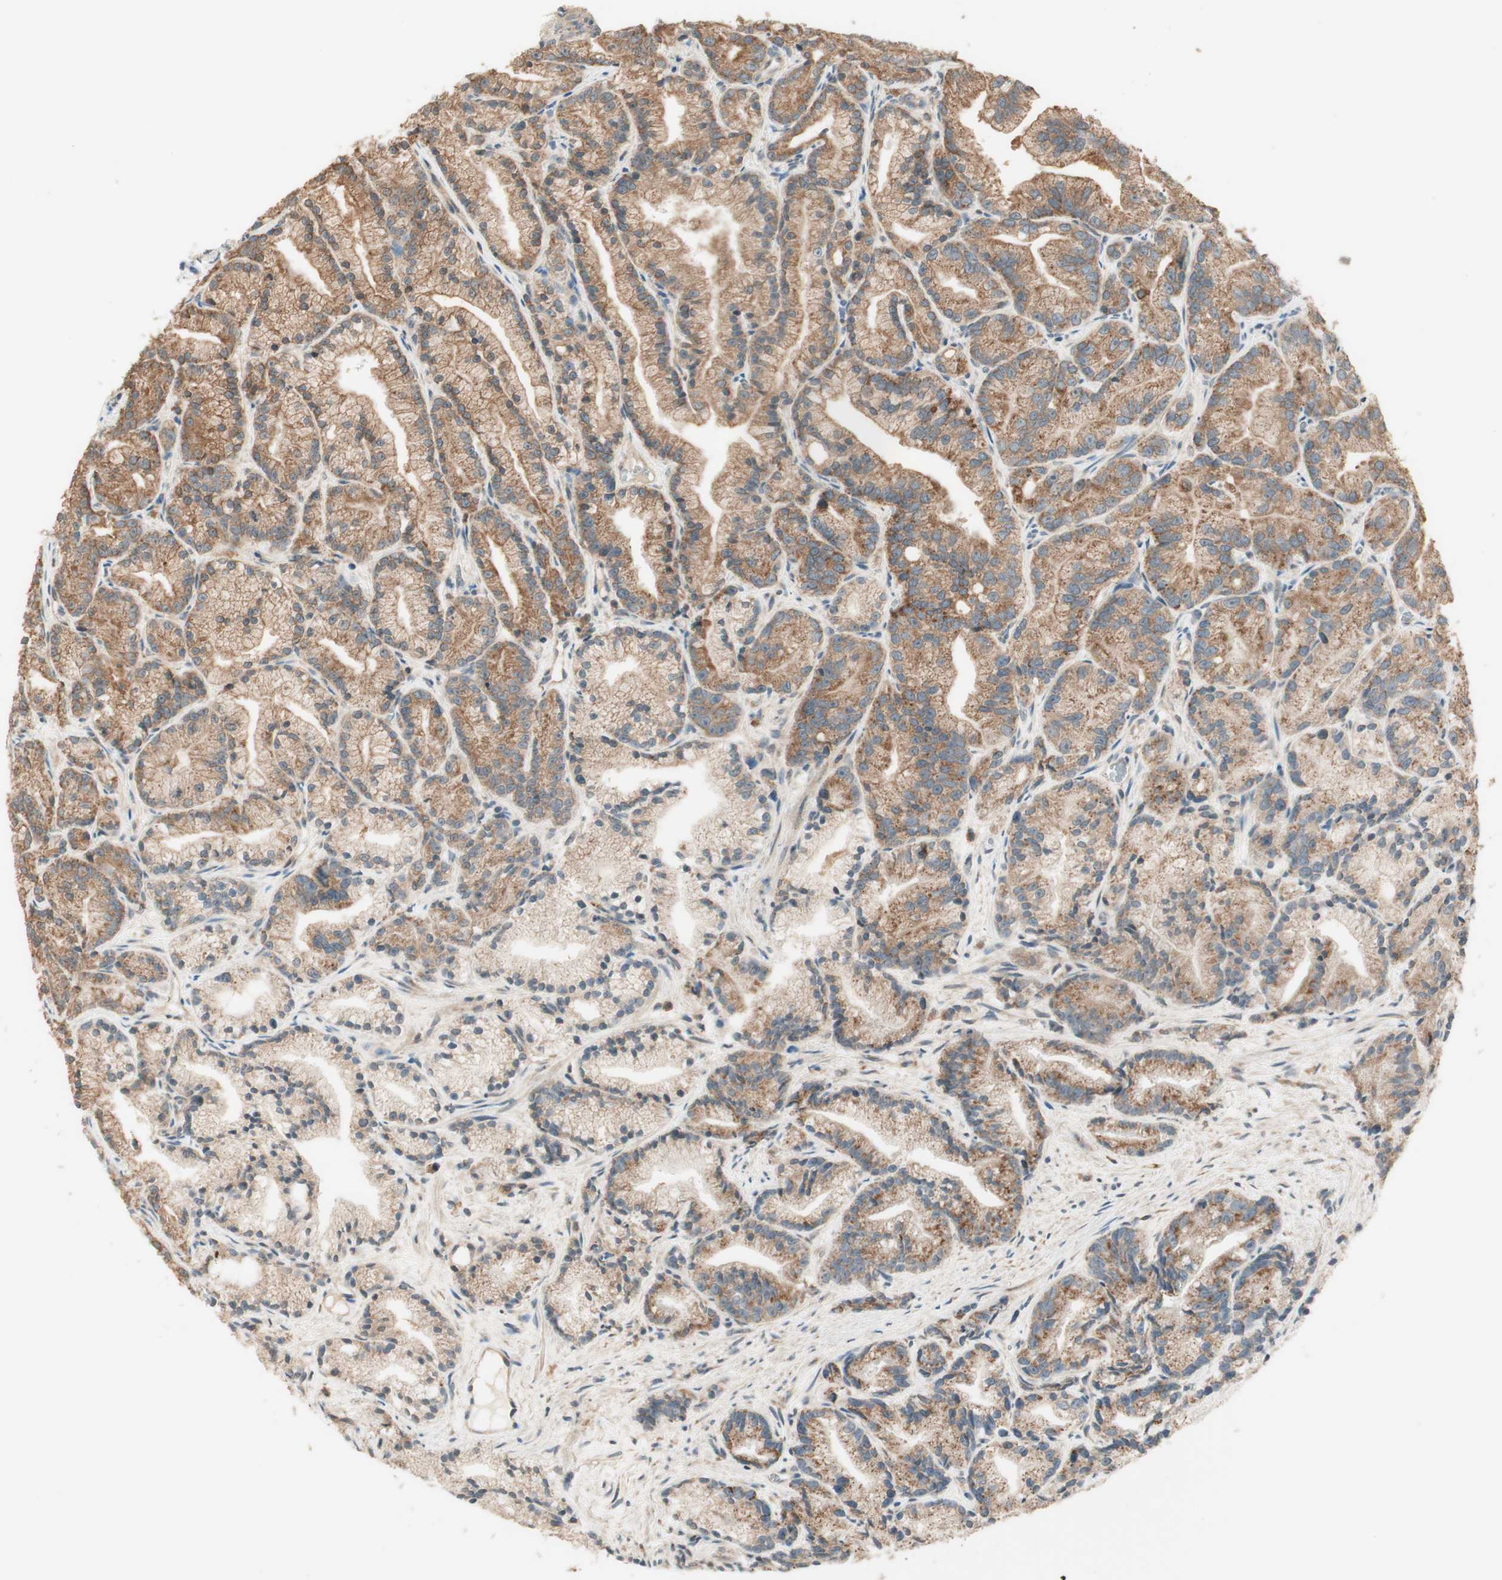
{"staining": {"intensity": "moderate", "quantity": ">75%", "location": "cytoplasmic/membranous"}, "tissue": "prostate cancer", "cell_type": "Tumor cells", "image_type": "cancer", "snomed": [{"axis": "morphology", "description": "Adenocarcinoma, Low grade"}, {"axis": "topography", "description": "Prostate"}], "caption": "Prostate cancer (low-grade adenocarcinoma) tissue displays moderate cytoplasmic/membranous staining in about >75% of tumor cells, visualized by immunohistochemistry. Ihc stains the protein in brown and the nuclei are stained blue.", "gene": "CLCN2", "patient": {"sex": "male", "age": 89}}